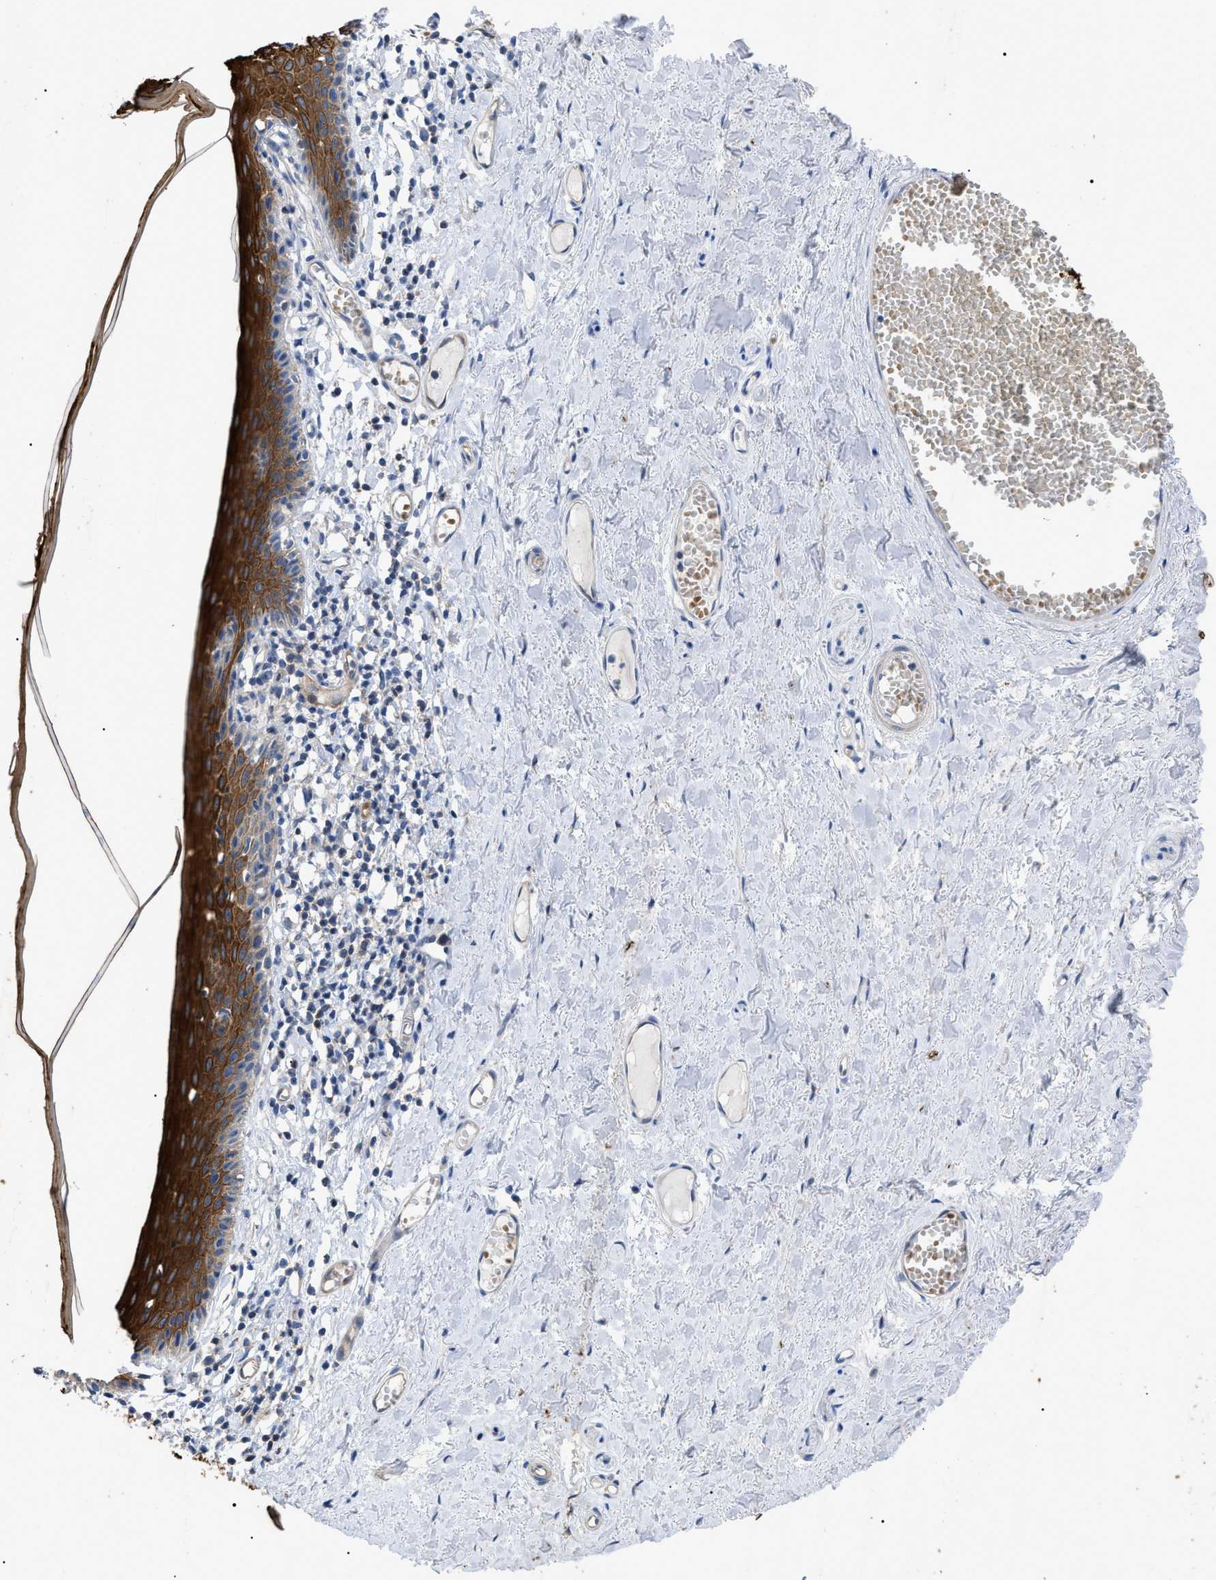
{"staining": {"intensity": "strong", "quantity": ">75%", "location": "cytoplasmic/membranous"}, "tissue": "skin", "cell_type": "Epidermal cells", "image_type": "normal", "snomed": [{"axis": "morphology", "description": "Normal tissue, NOS"}, {"axis": "topography", "description": "Adipose tissue"}, {"axis": "topography", "description": "Vascular tissue"}, {"axis": "topography", "description": "Anal"}, {"axis": "topography", "description": "Peripheral nerve tissue"}], "caption": "Strong cytoplasmic/membranous expression for a protein is identified in about >75% of epidermal cells of normal skin using immunohistochemistry.", "gene": "HSPB8", "patient": {"sex": "female", "age": 54}}